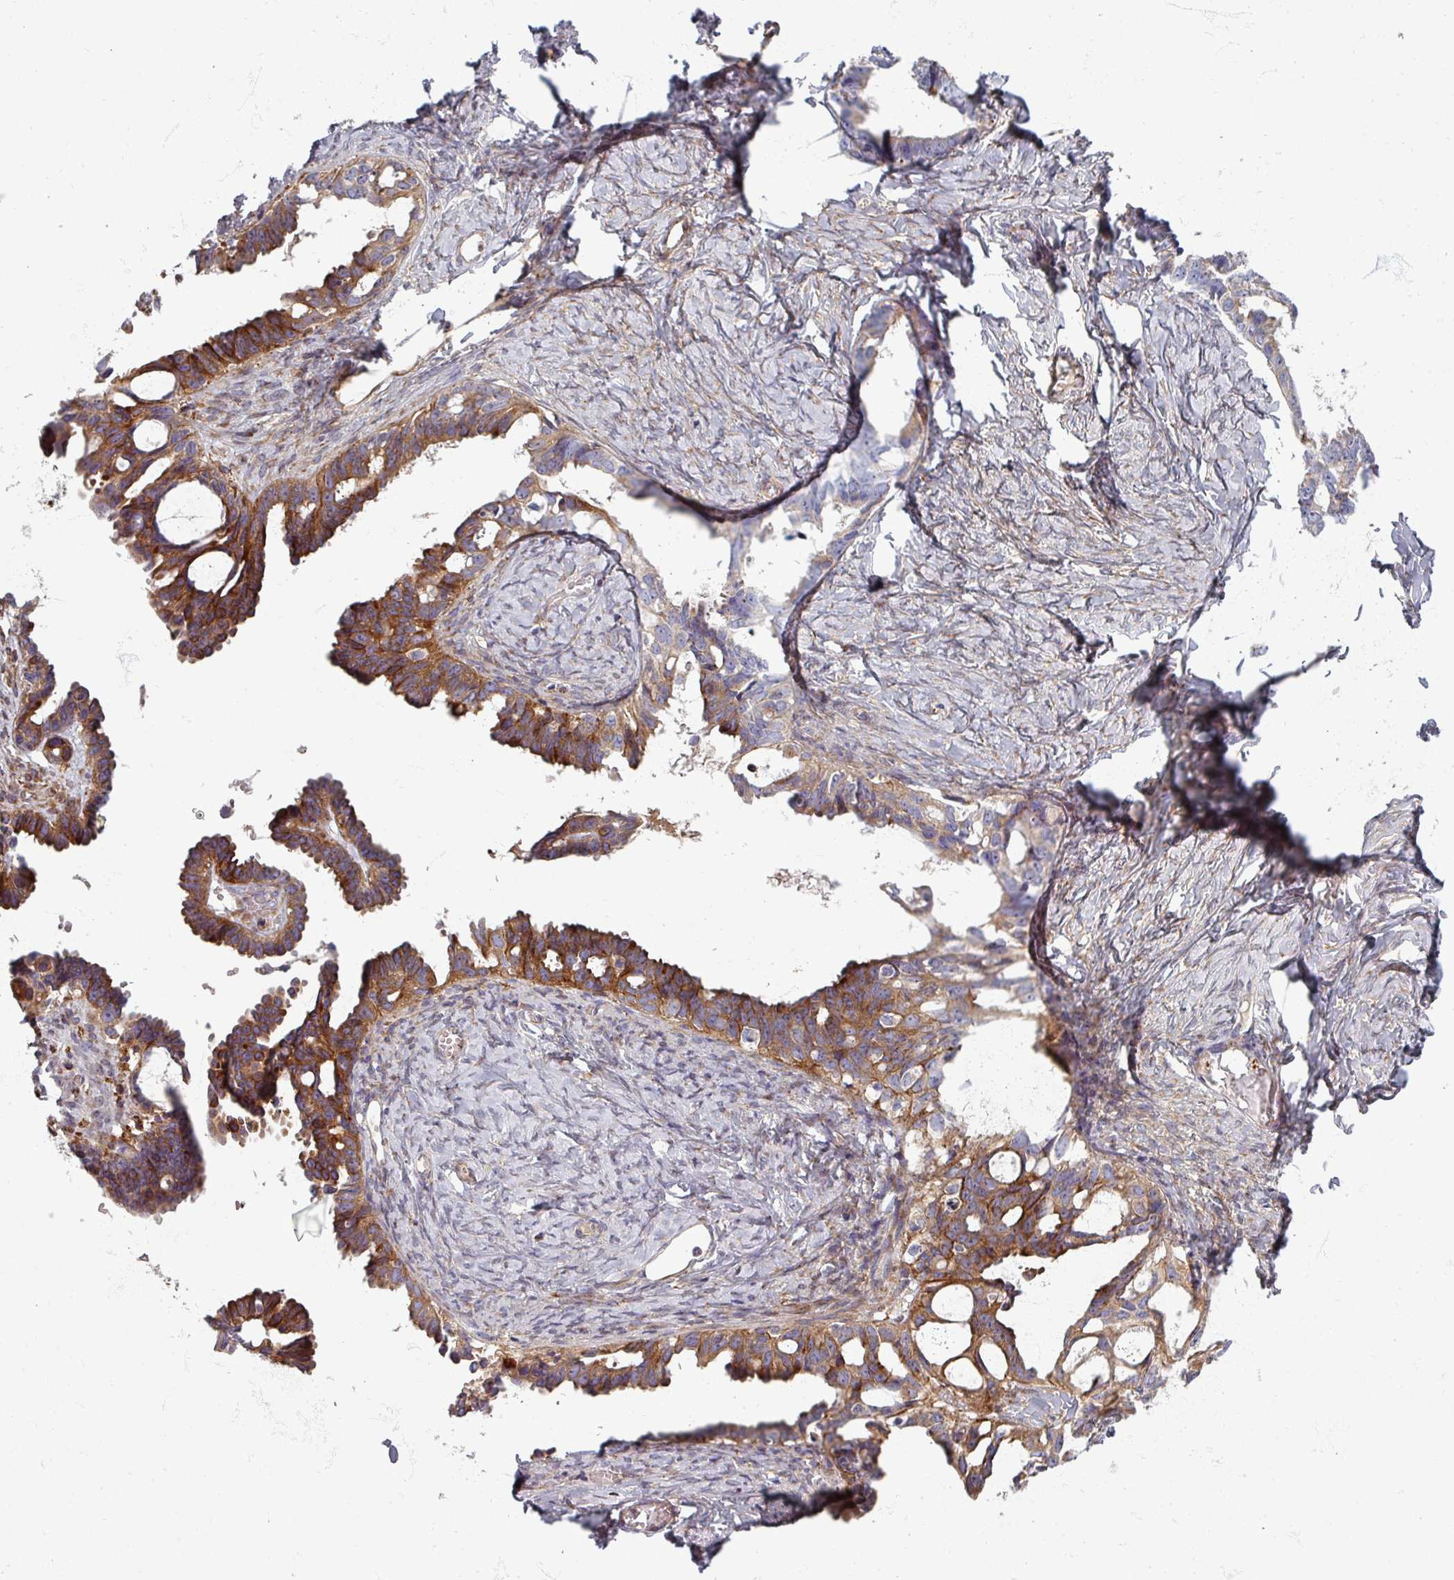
{"staining": {"intensity": "moderate", "quantity": ">75%", "location": "cytoplasmic/membranous"}, "tissue": "ovarian cancer", "cell_type": "Tumor cells", "image_type": "cancer", "snomed": [{"axis": "morphology", "description": "Cystadenocarcinoma, serous, NOS"}, {"axis": "topography", "description": "Ovary"}], "caption": "Ovarian cancer stained with IHC shows moderate cytoplasmic/membranous expression in about >75% of tumor cells.", "gene": "GABARAPL1", "patient": {"sex": "female", "age": 69}}